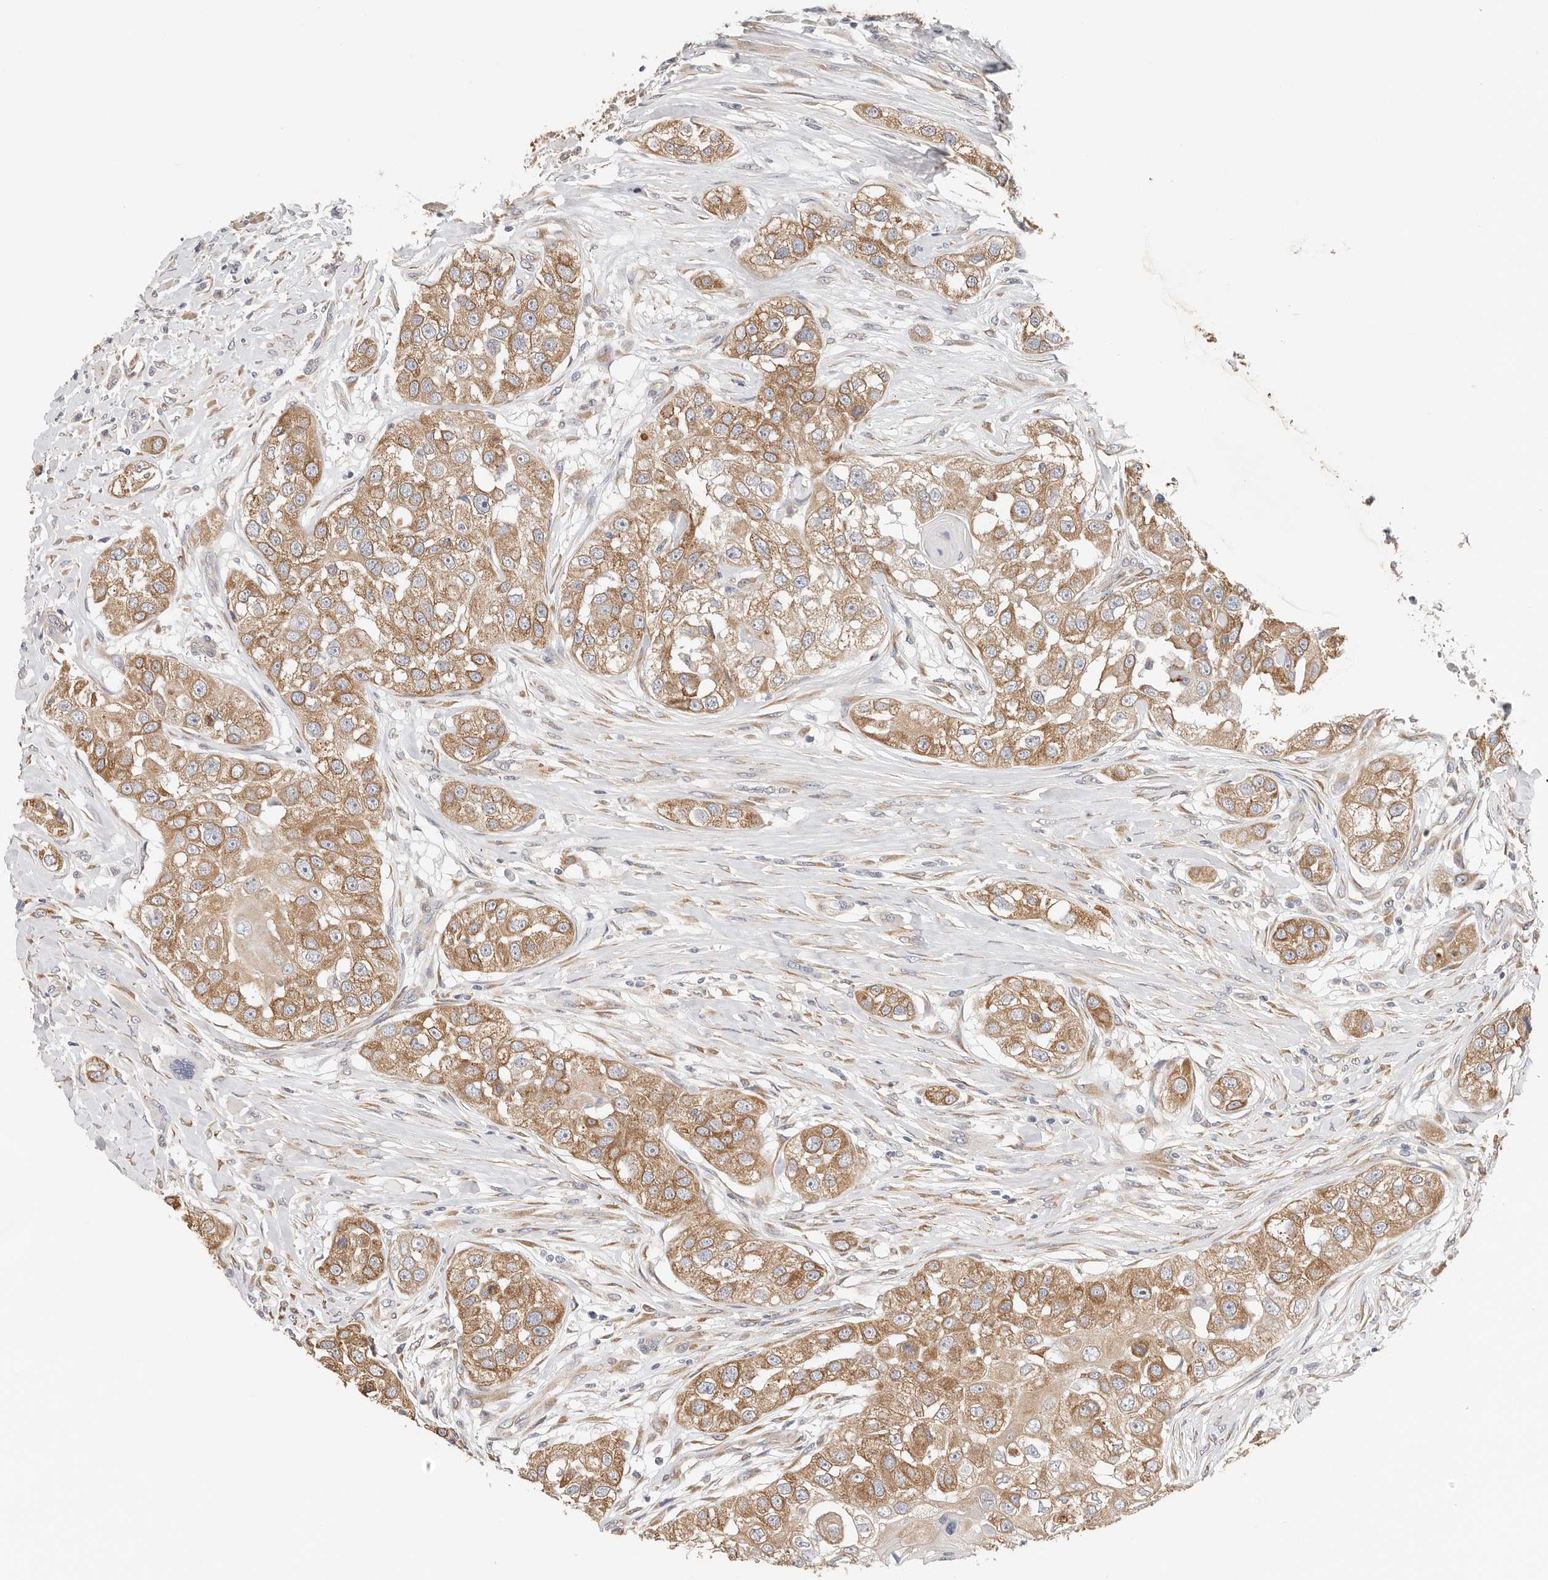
{"staining": {"intensity": "moderate", "quantity": ">75%", "location": "cytoplasmic/membranous"}, "tissue": "head and neck cancer", "cell_type": "Tumor cells", "image_type": "cancer", "snomed": [{"axis": "morphology", "description": "Normal tissue, NOS"}, {"axis": "morphology", "description": "Squamous cell carcinoma, NOS"}, {"axis": "topography", "description": "Skeletal muscle"}, {"axis": "topography", "description": "Head-Neck"}], "caption": "Brown immunohistochemical staining in human head and neck cancer (squamous cell carcinoma) displays moderate cytoplasmic/membranous expression in about >75% of tumor cells.", "gene": "AFDN", "patient": {"sex": "male", "age": 51}}